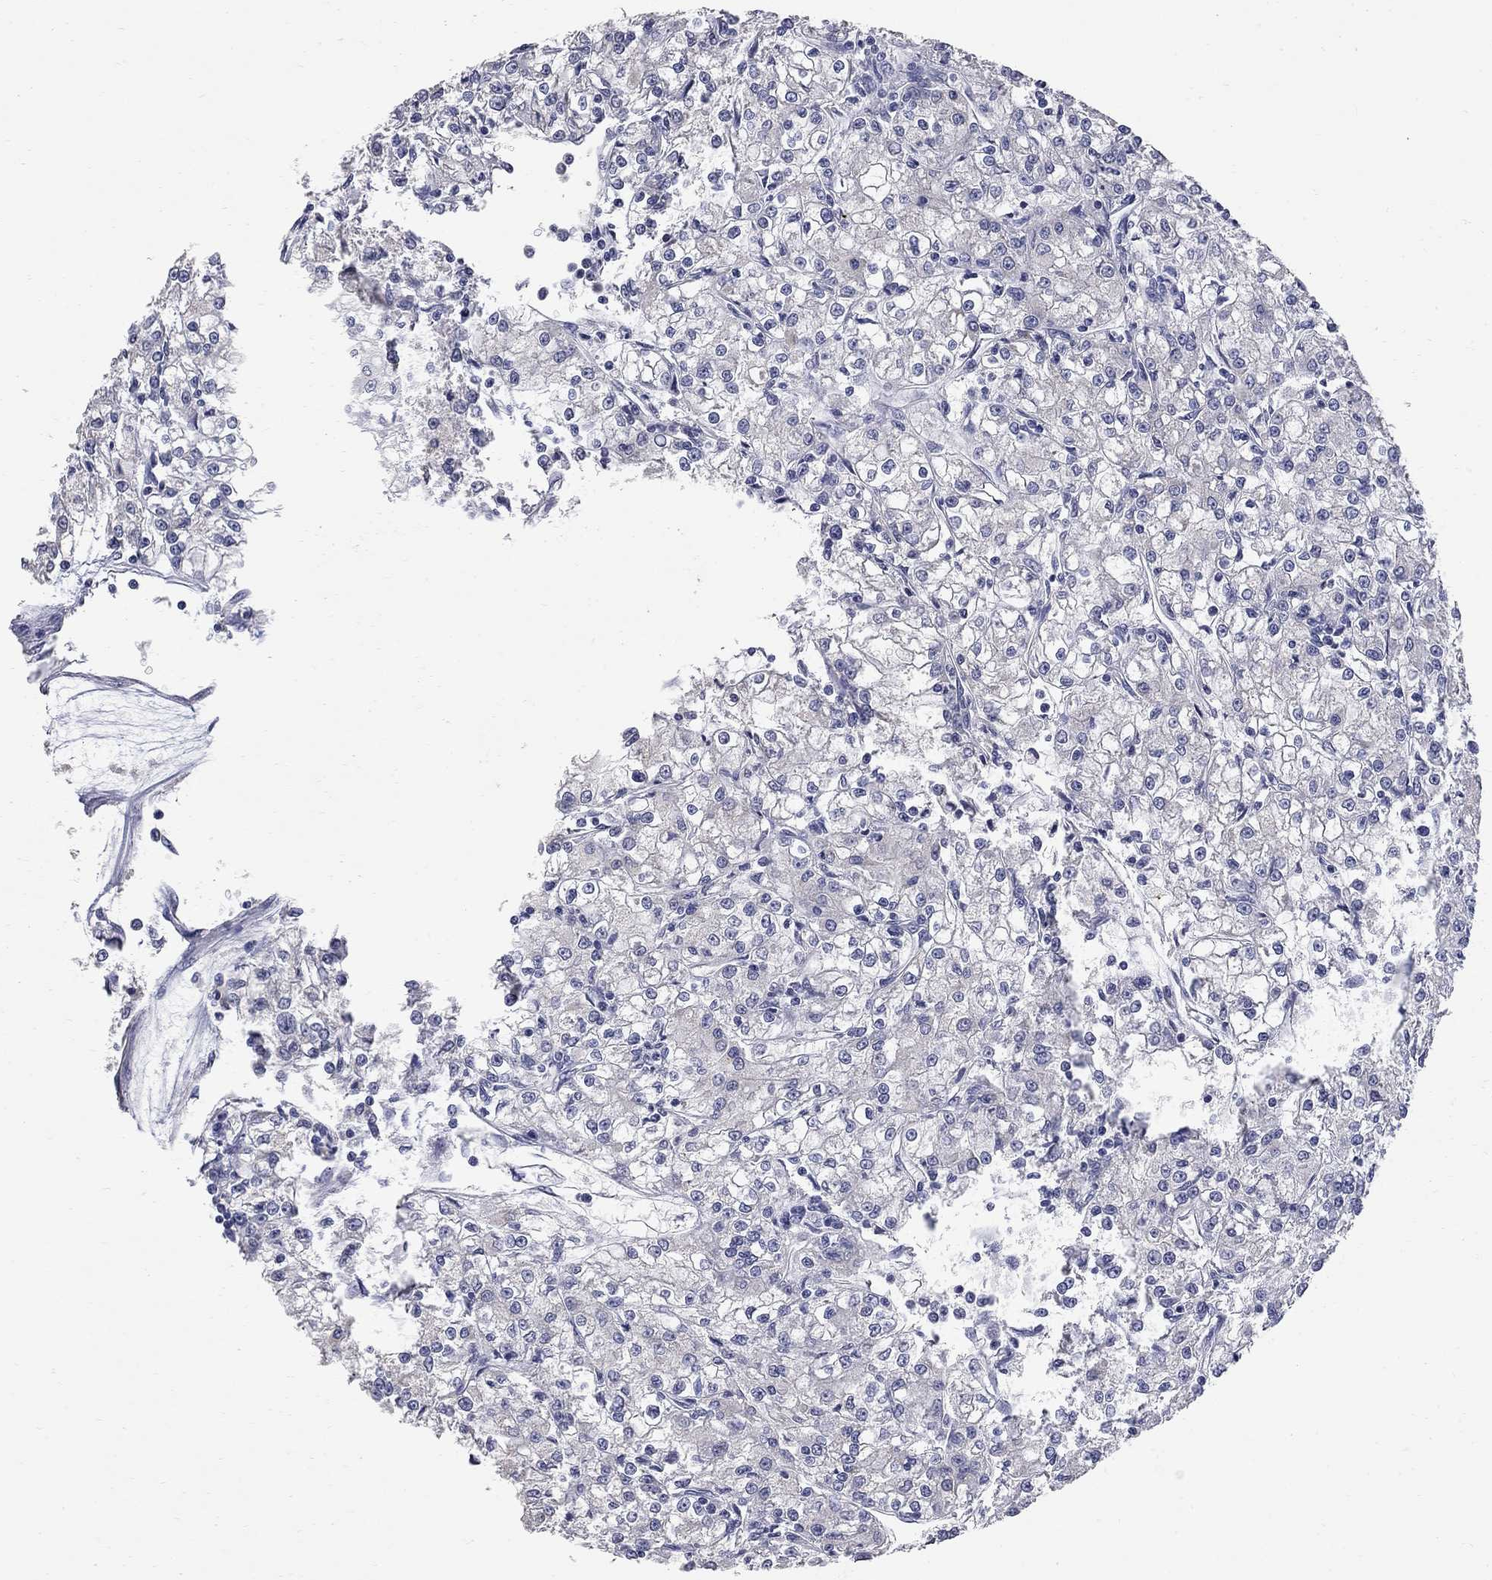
{"staining": {"intensity": "negative", "quantity": "none", "location": "none"}, "tissue": "renal cancer", "cell_type": "Tumor cells", "image_type": "cancer", "snomed": [{"axis": "morphology", "description": "Adenocarcinoma, NOS"}, {"axis": "topography", "description": "Kidney"}], "caption": "Immunohistochemical staining of human adenocarcinoma (renal) demonstrates no significant expression in tumor cells.", "gene": "NOS2", "patient": {"sex": "female", "age": 59}}